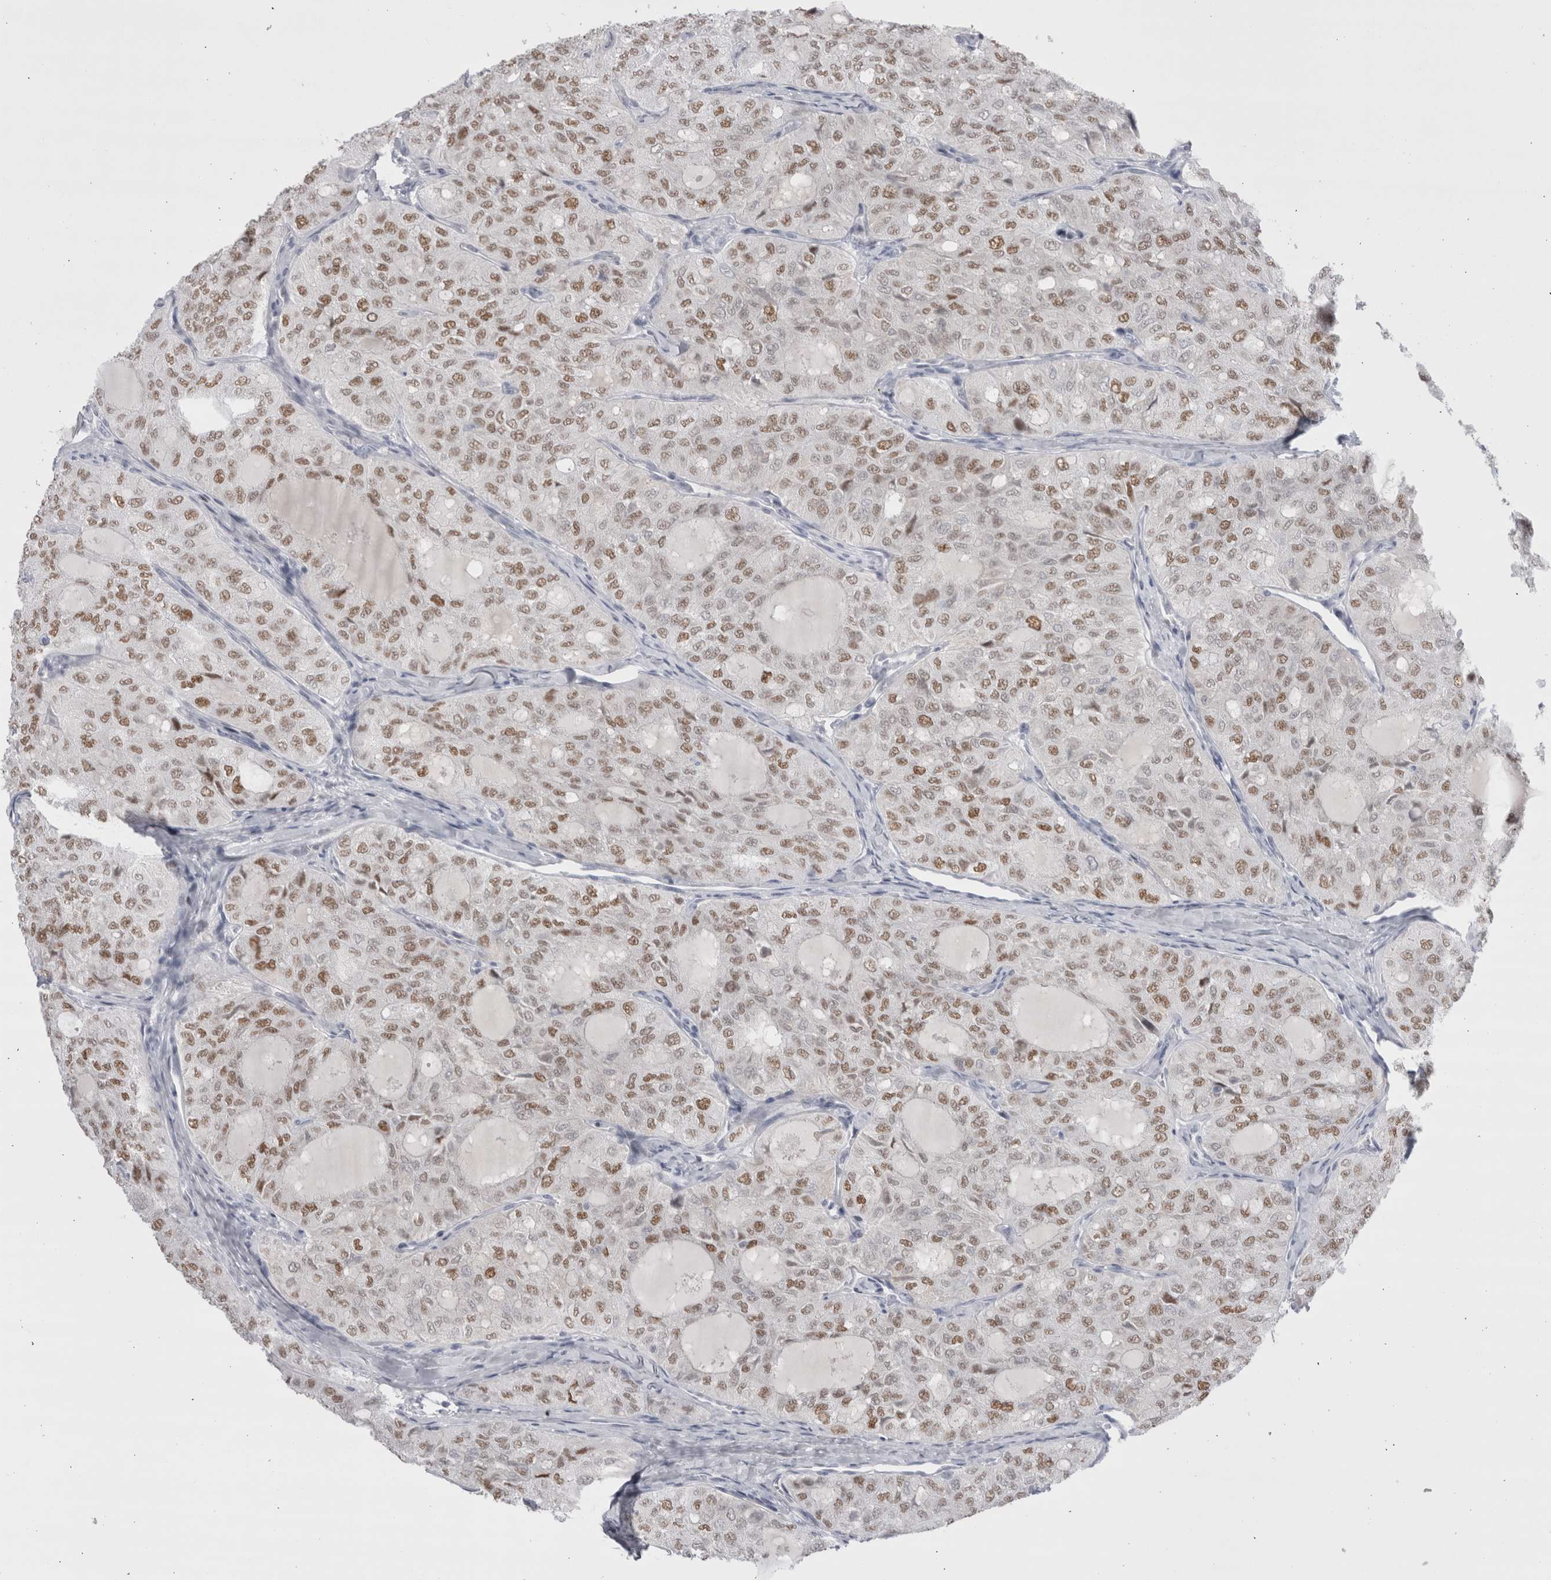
{"staining": {"intensity": "moderate", "quantity": ">75%", "location": "nuclear"}, "tissue": "thyroid cancer", "cell_type": "Tumor cells", "image_type": "cancer", "snomed": [{"axis": "morphology", "description": "Follicular adenoma carcinoma, NOS"}, {"axis": "topography", "description": "Thyroid gland"}], "caption": "Approximately >75% of tumor cells in thyroid cancer show moderate nuclear protein staining as visualized by brown immunohistochemical staining.", "gene": "FNDC8", "patient": {"sex": "male", "age": 75}}